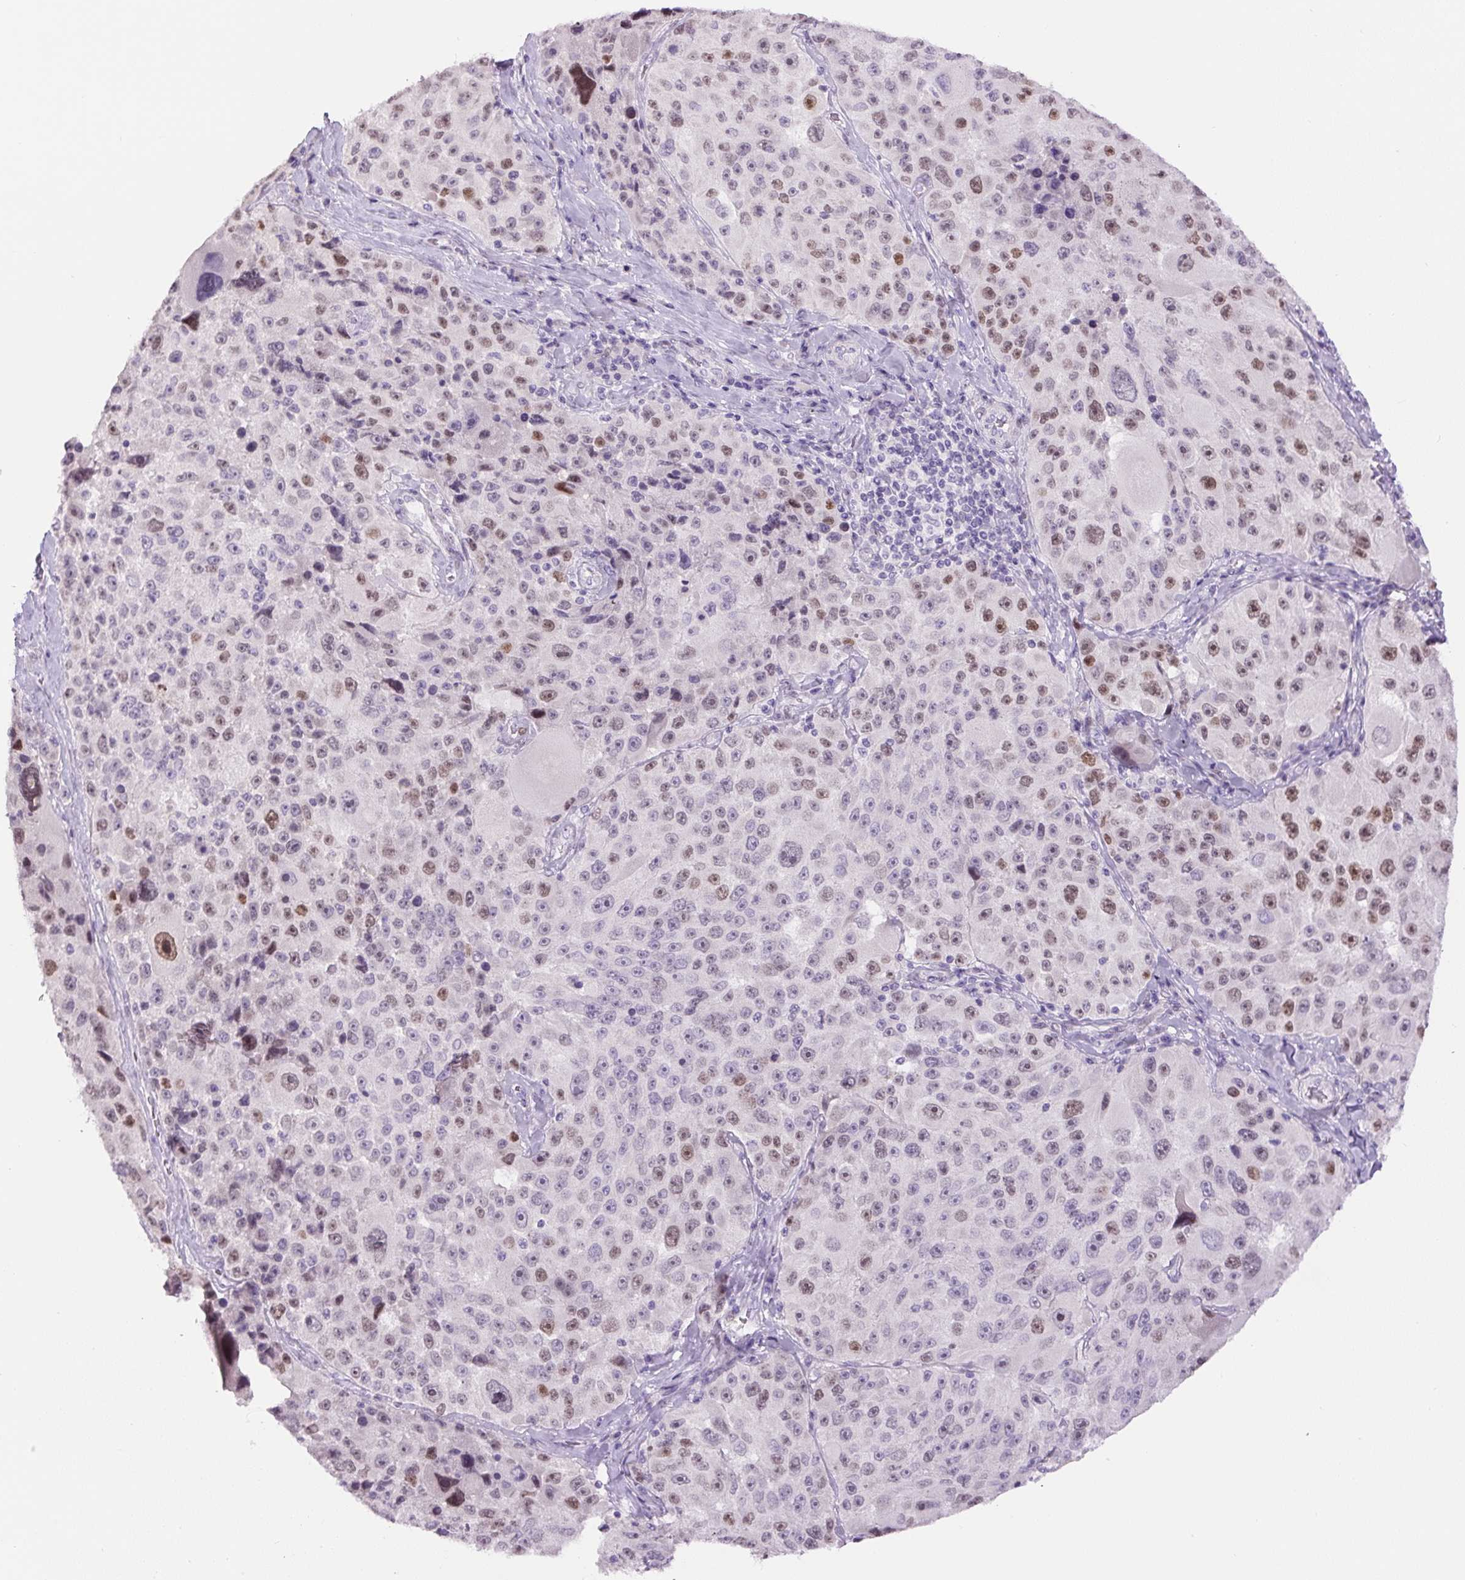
{"staining": {"intensity": "moderate", "quantity": "25%-75%", "location": "nuclear"}, "tissue": "melanoma", "cell_type": "Tumor cells", "image_type": "cancer", "snomed": [{"axis": "morphology", "description": "Malignant melanoma, Metastatic site"}, {"axis": "topography", "description": "Lymph node"}], "caption": "The immunohistochemical stain labels moderate nuclear expression in tumor cells of malignant melanoma (metastatic site) tissue. (Stains: DAB (3,3'-diaminobenzidine) in brown, nuclei in blue, Microscopy: brightfield microscopy at high magnification).", "gene": "SIX1", "patient": {"sex": "male", "age": 62}}